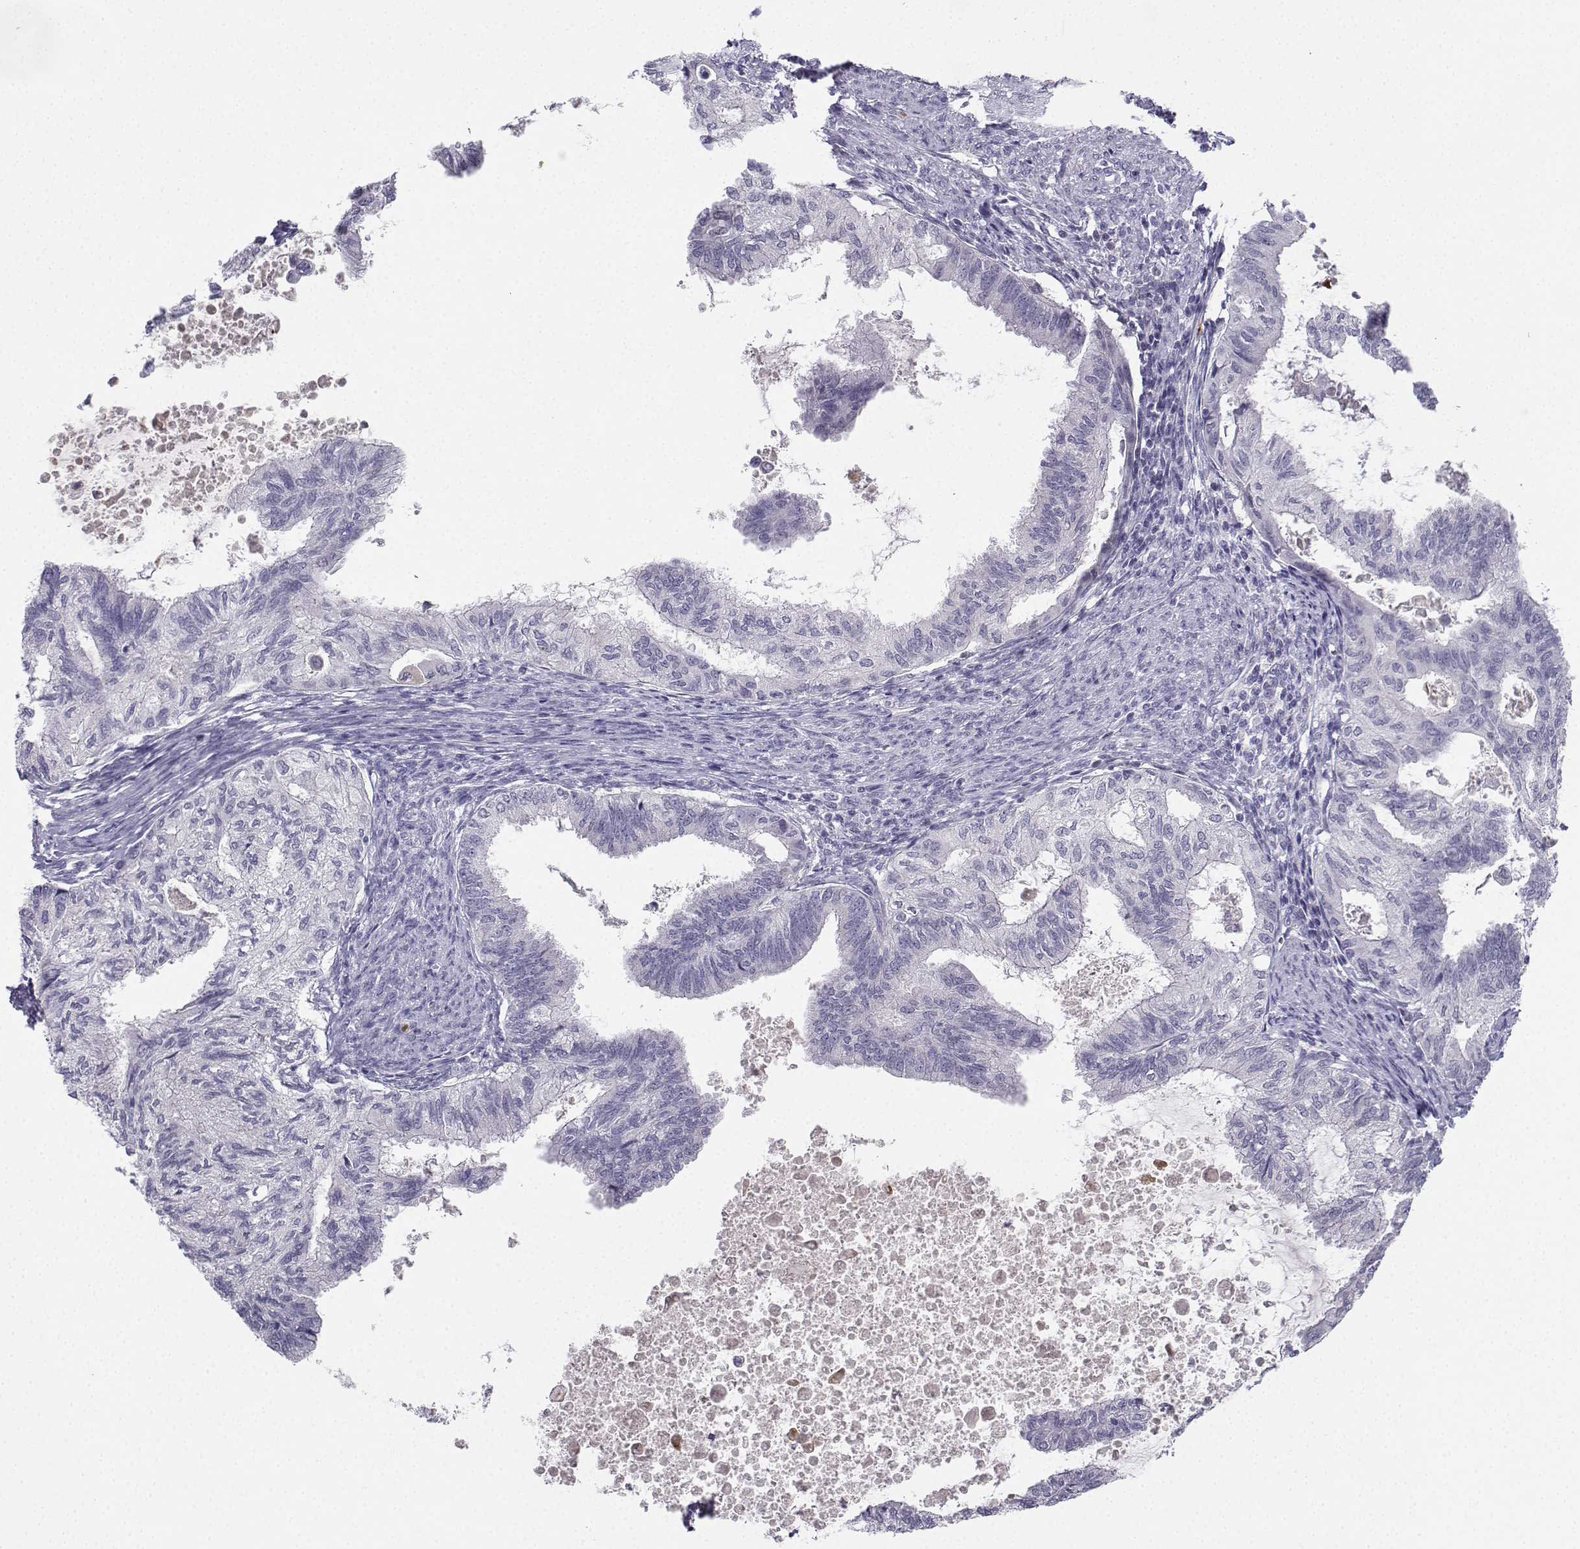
{"staining": {"intensity": "negative", "quantity": "none", "location": "none"}, "tissue": "endometrial cancer", "cell_type": "Tumor cells", "image_type": "cancer", "snomed": [{"axis": "morphology", "description": "Adenocarcinoma, NOS"}, {"axis": "topography", "description": "Endometrium"}], "caption": "DAB immunohistochemical staining of human endometrial adenocarcinoma displays no significant positivity in tumor cells.", "gene": "CALY", "patient": {"sex": "female", "age": 86}}